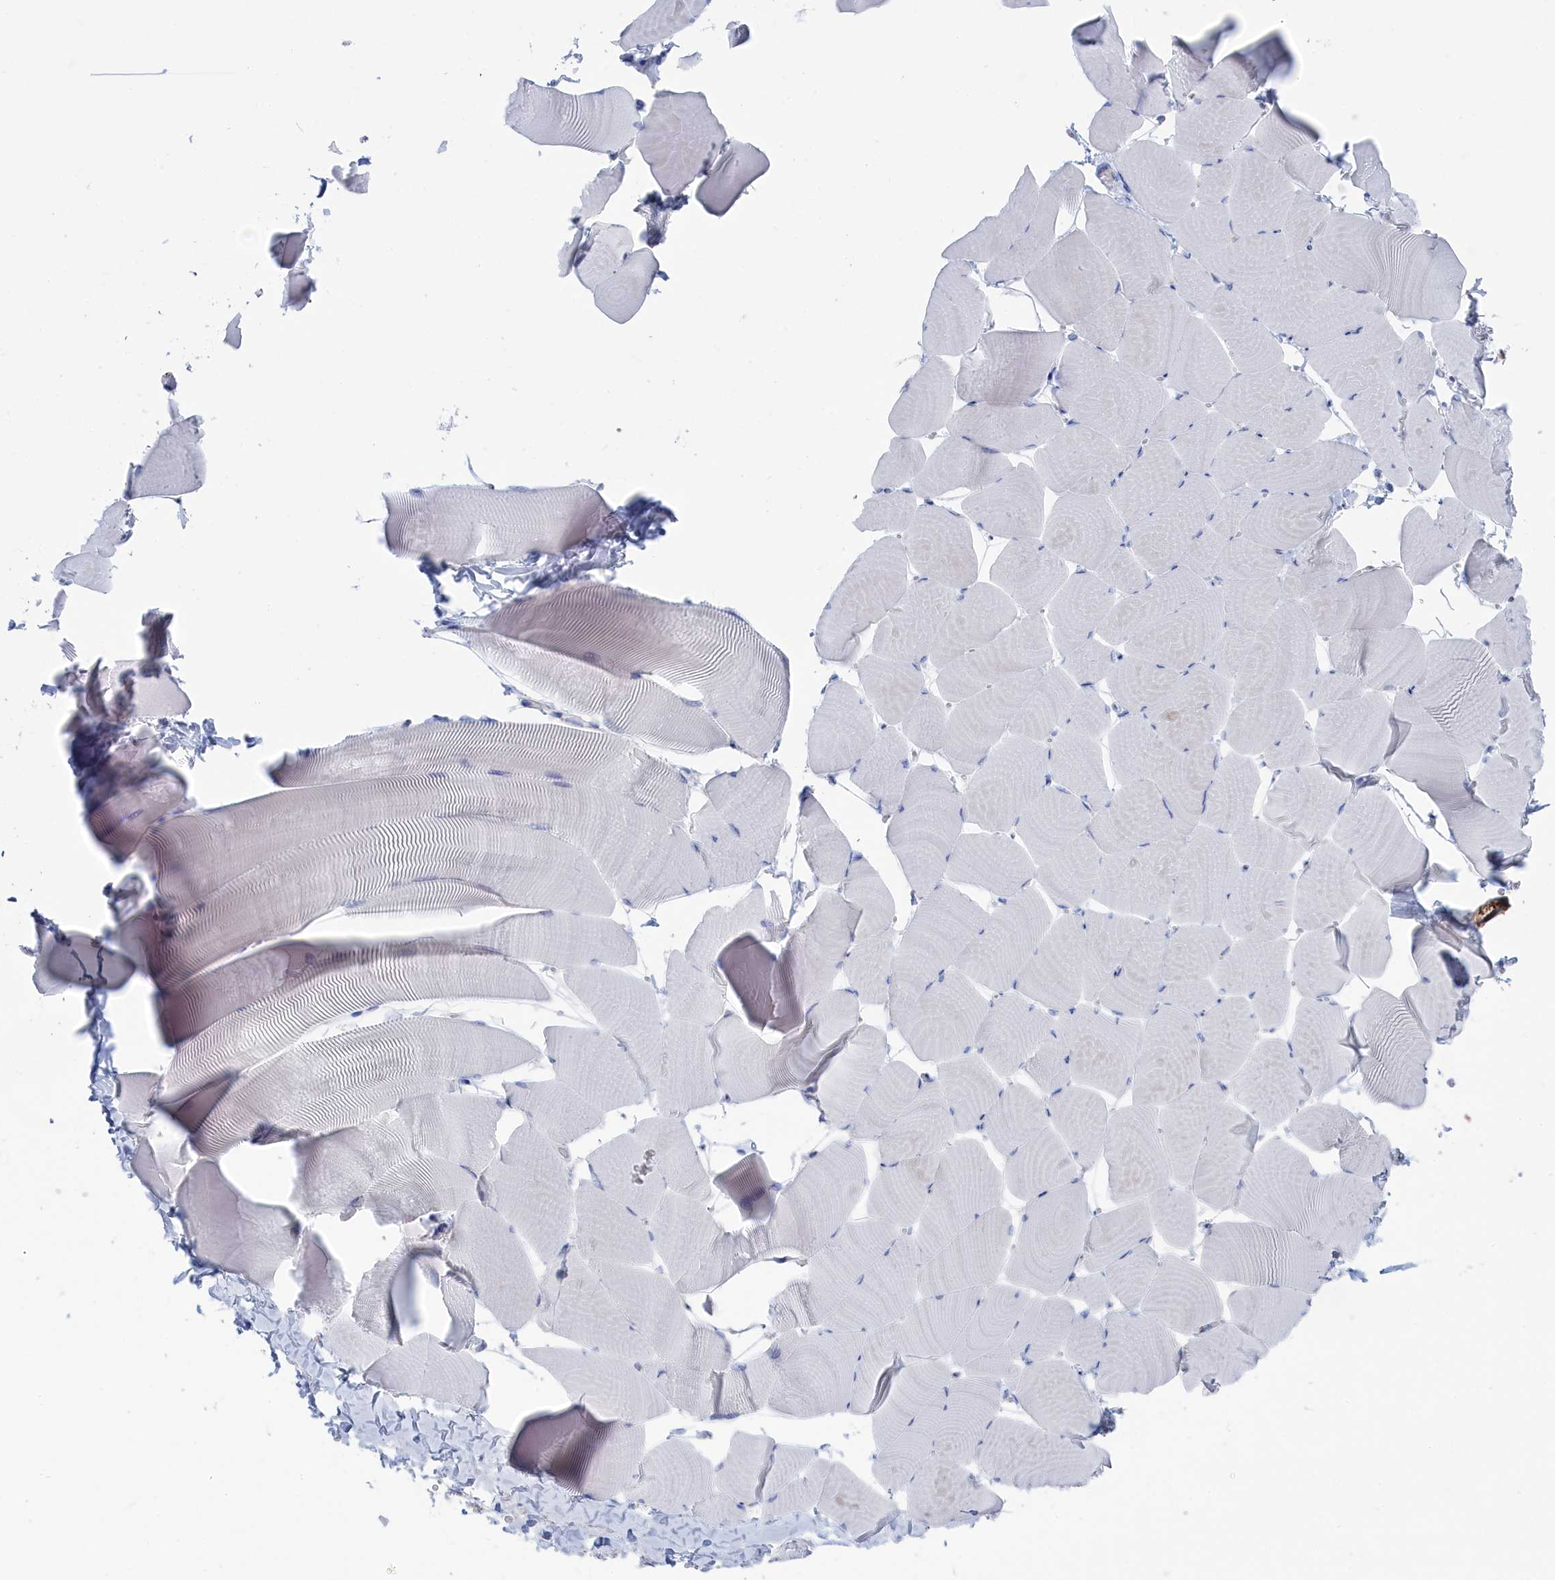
{"staining": {"intensity": "negative", "quantity": "none", "location": "none"}, "tissue": "skeletal muscle", "cell_type": "Myocytes", "image_type": "normal", "snomed": [{"axis": "morphology", "description": "Normal tissue, NOS"}, {"axis": "topography", "description": "Skeletal muscle"}], "caption": "DAB immunohistochemical staining of unremarkable human skeletal muscle displays no significant expression in myocytes. (DAB (3,3'-diaminobenzidine) IHC with hematoxylin counter stain).", "gene": "IRX1", "patient": {"sex": "male", "age": 25}}